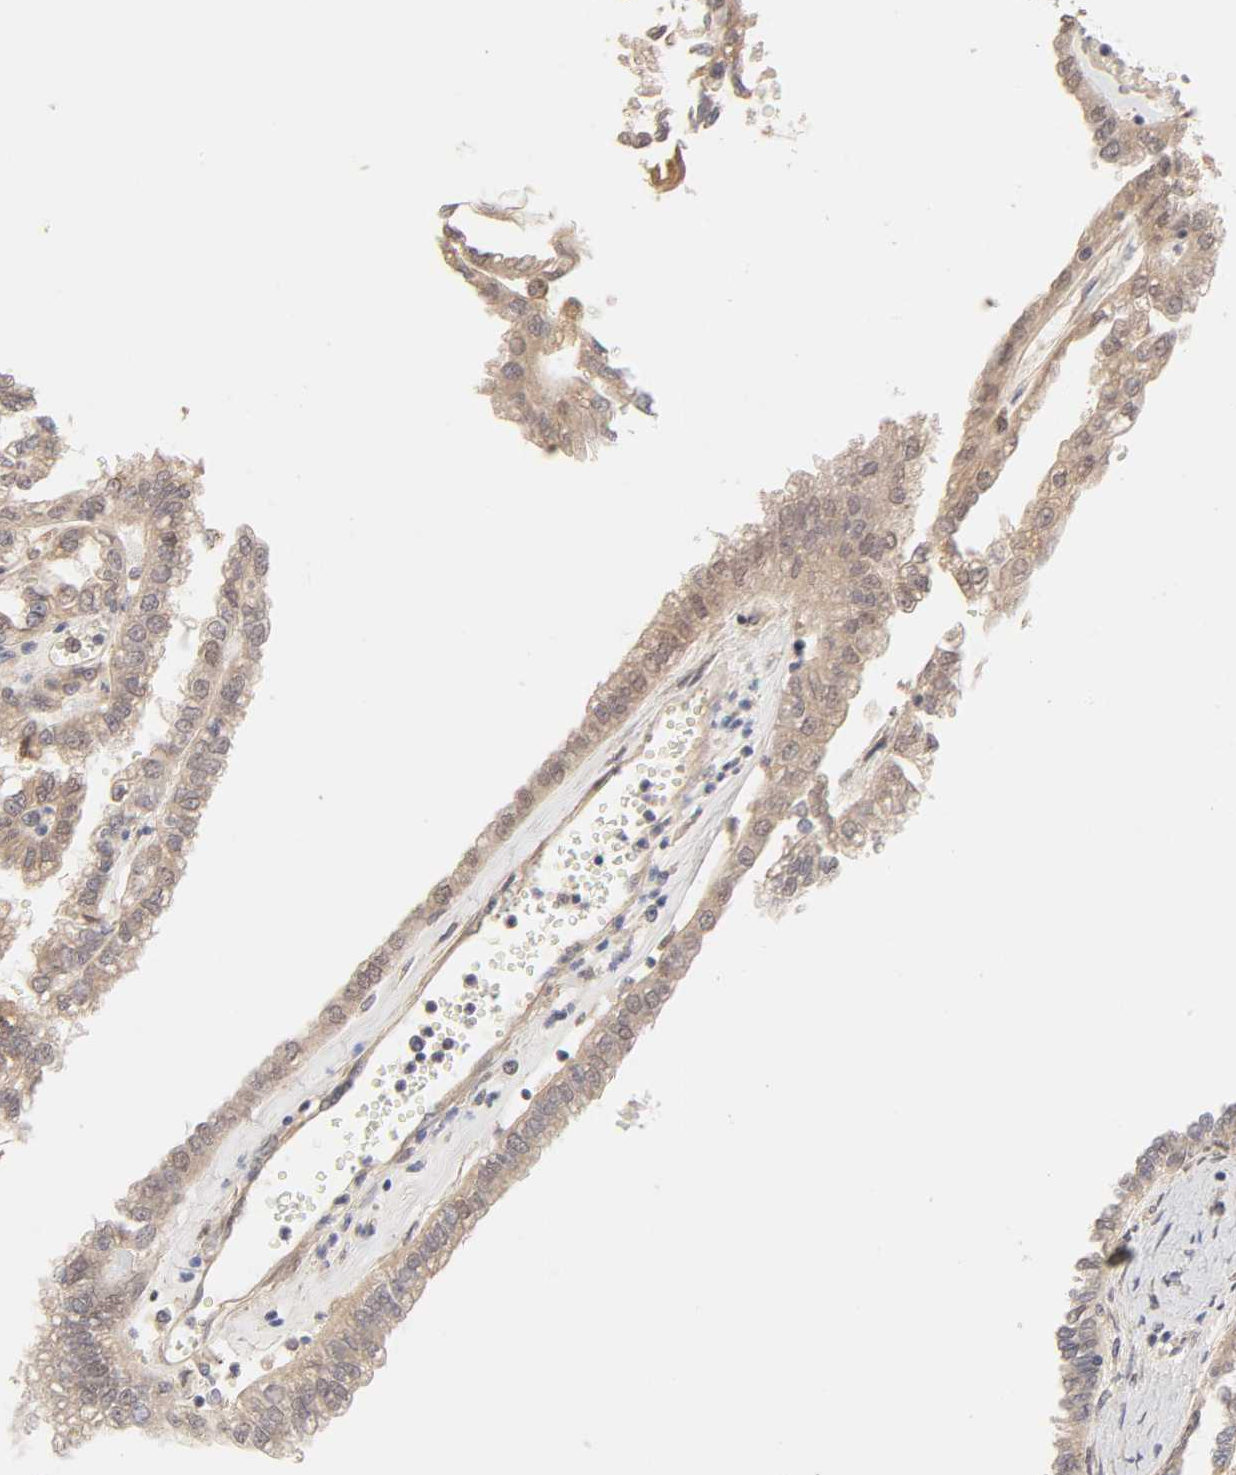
{"staining": {"intensity": "weak", "quantity": ">75%", "location": "cytoplasmic/membranous"}, "tissue": "renal cancer", "cell_type": "Tumor cells", "image_type": "cancer", "snomed": [{"axis": "morphology", "description": "Inflammation, NOS"}, {"axis": "morphology", "description": "Adenocarcinoma, NOS"}, {"axis": "topography", "description": "Kidney"}], "caption": "Brown immunohistochemical staining in adenocarcinoma (renal) shows weak cytoplasmic/membranous positivity in about >75% of tumor cells.", "gene": "AP1G2", "patient": {"sex": "male", "age": 68}}